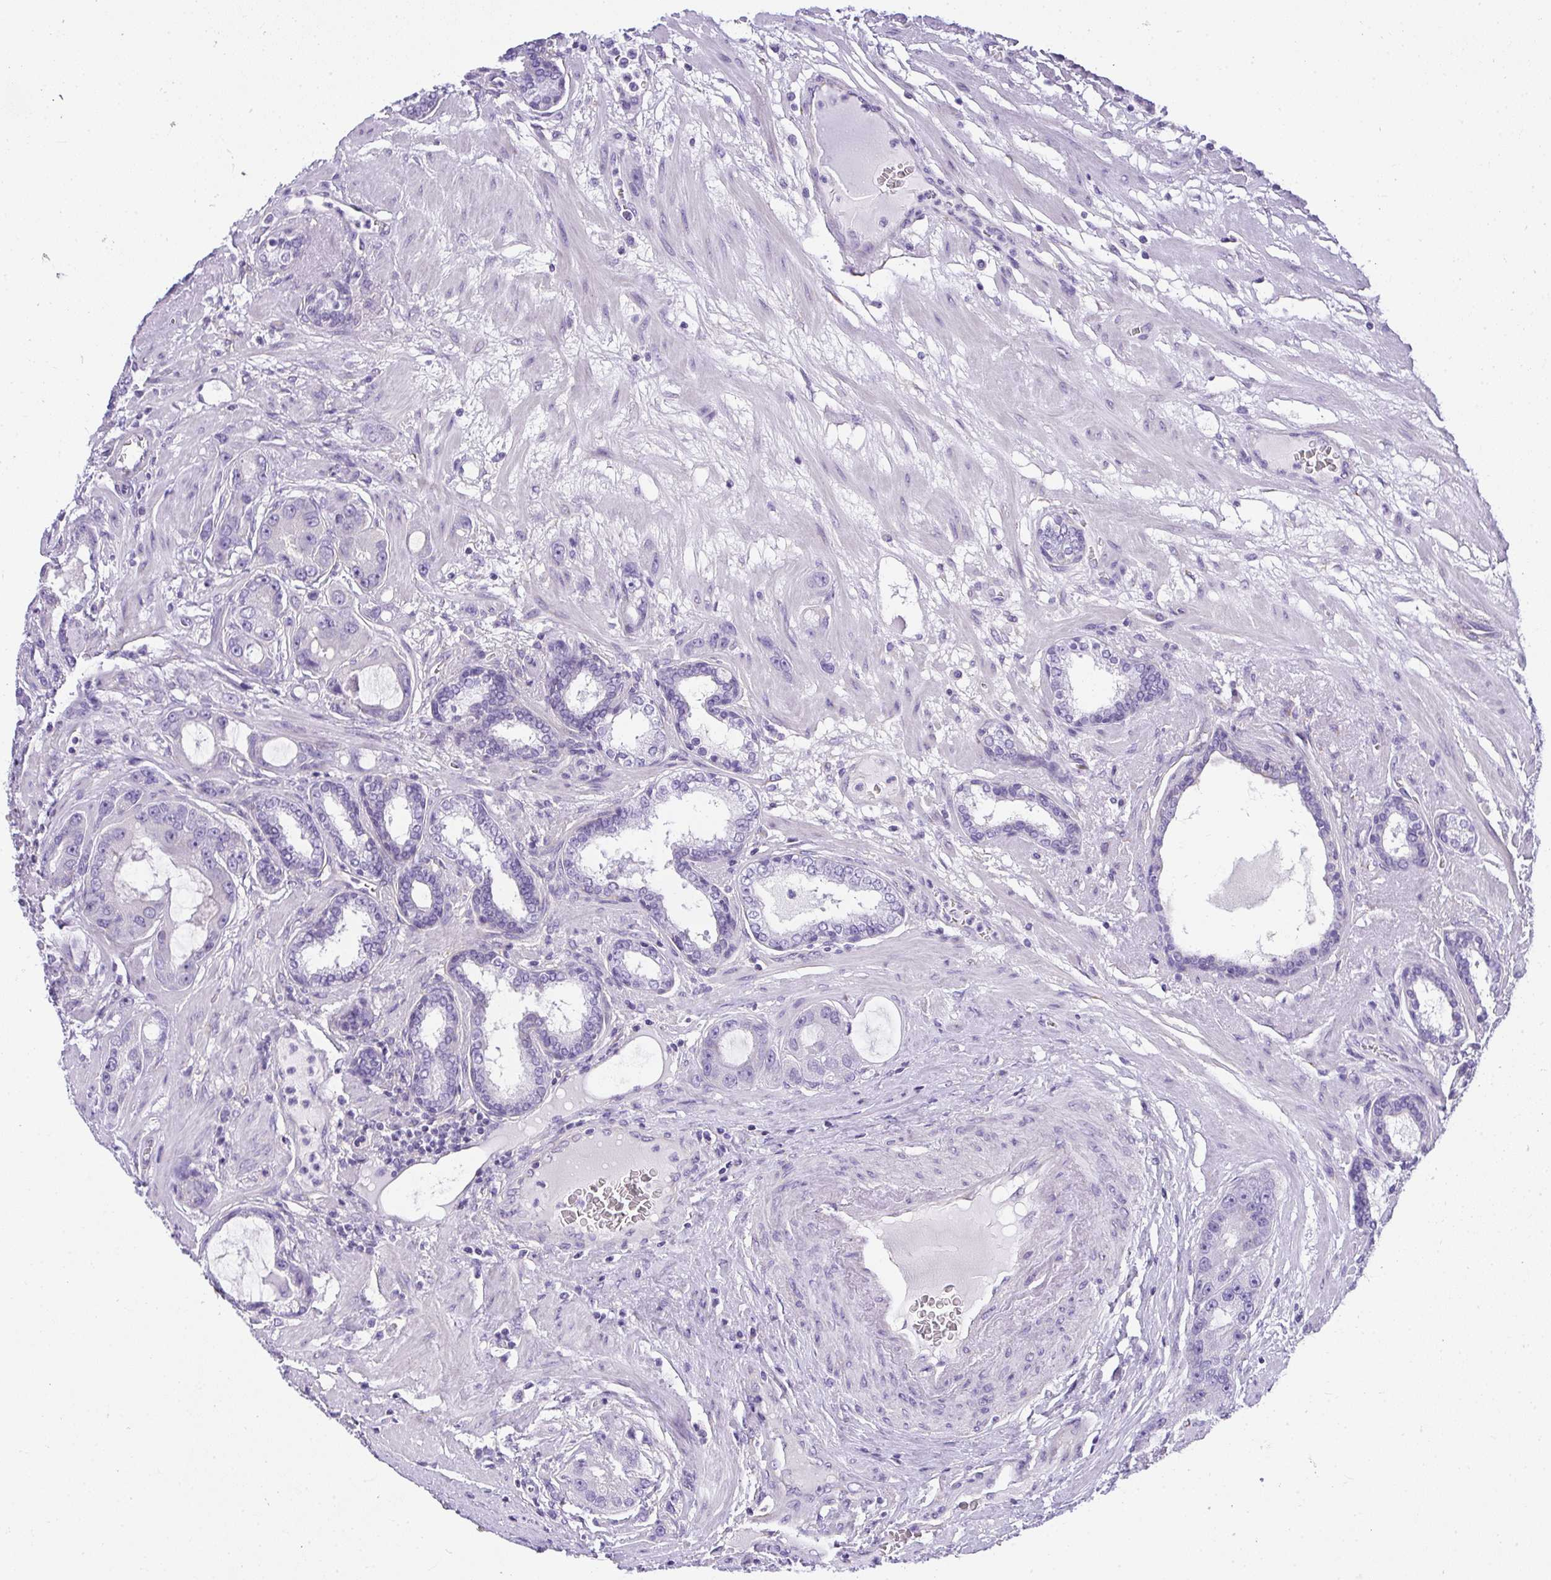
{"staining": {"intensity": "negative", "quantity": "none", "location": "none"}, "tissue": "prostate cancer", "cell_type": "Tumor cells", "image_type": "cancer", "snomed": [{"axis": "morphology", "description": "Adenocarcinoma, High grade"}, {"axis": "topography", "description": "Prostate"}], "caption": "Tumor cells show no significant staining in adenocarcinoma (high-grade) (prostate).", "gene": "PLPPR3", "patient": {"sex": "male", "age": 65}}